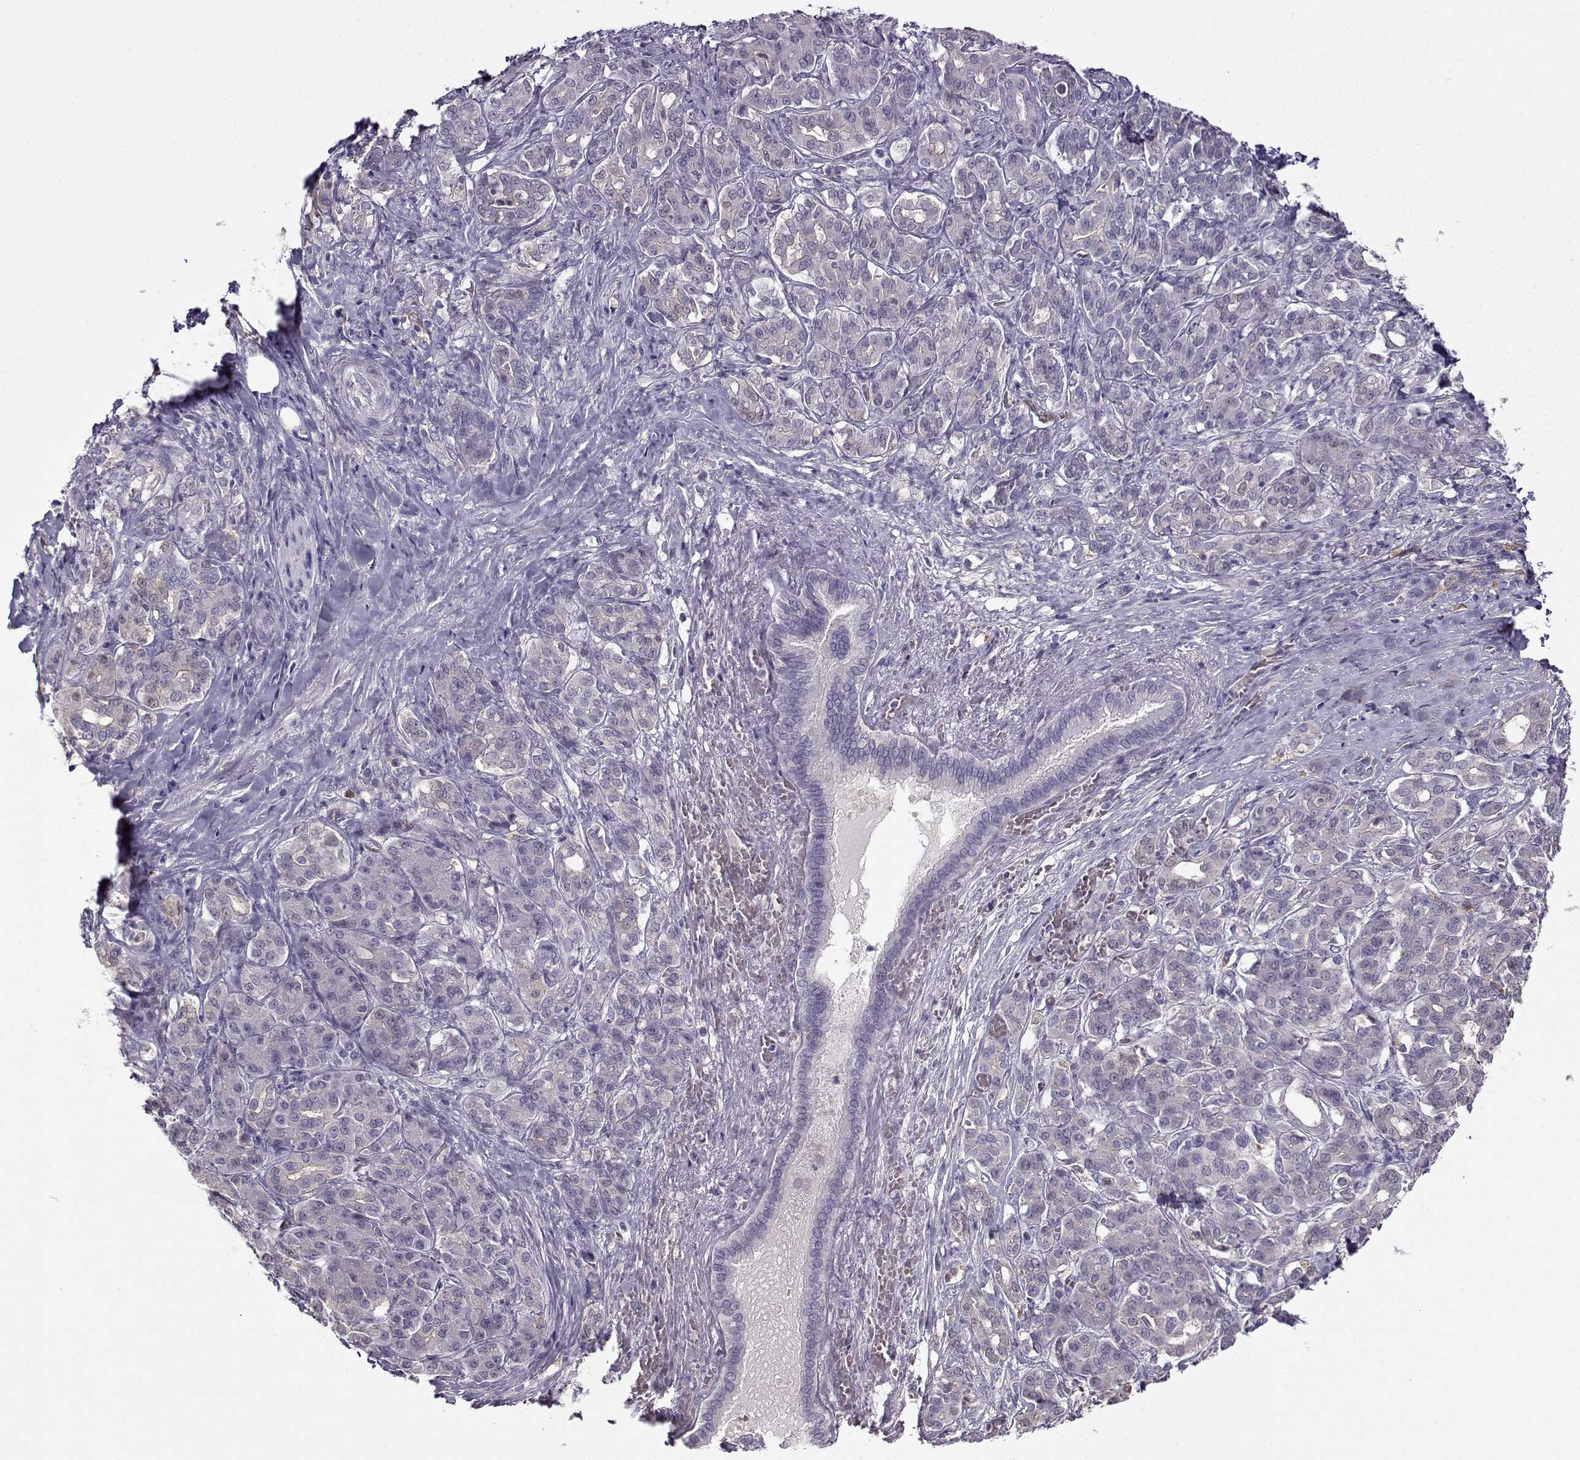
{"staining": {"intensity": "negative", "quantity": "none", "location": "none"}, "tissue": "pancreatic cancer", "cell_type": "Tumor cells", "image_type": "cancer", "snomed": [{"axis": "morphology", "description": "Normal tissue, NOS"}, {"axis": "morphology", "description": "Inflammation, NOS"}, {"axis": "morphology", "description": "Adenocarcinoma, NOS"}, {"axis": "topography", "description": "Pancreas"}], "caption": "Immunohistochemistry (IHC) of adenocarcinoma (pancreatic) displays no staining in tumor cells.", "gene": "UCP3", "patient": {"sex": "male", "age": 57}}